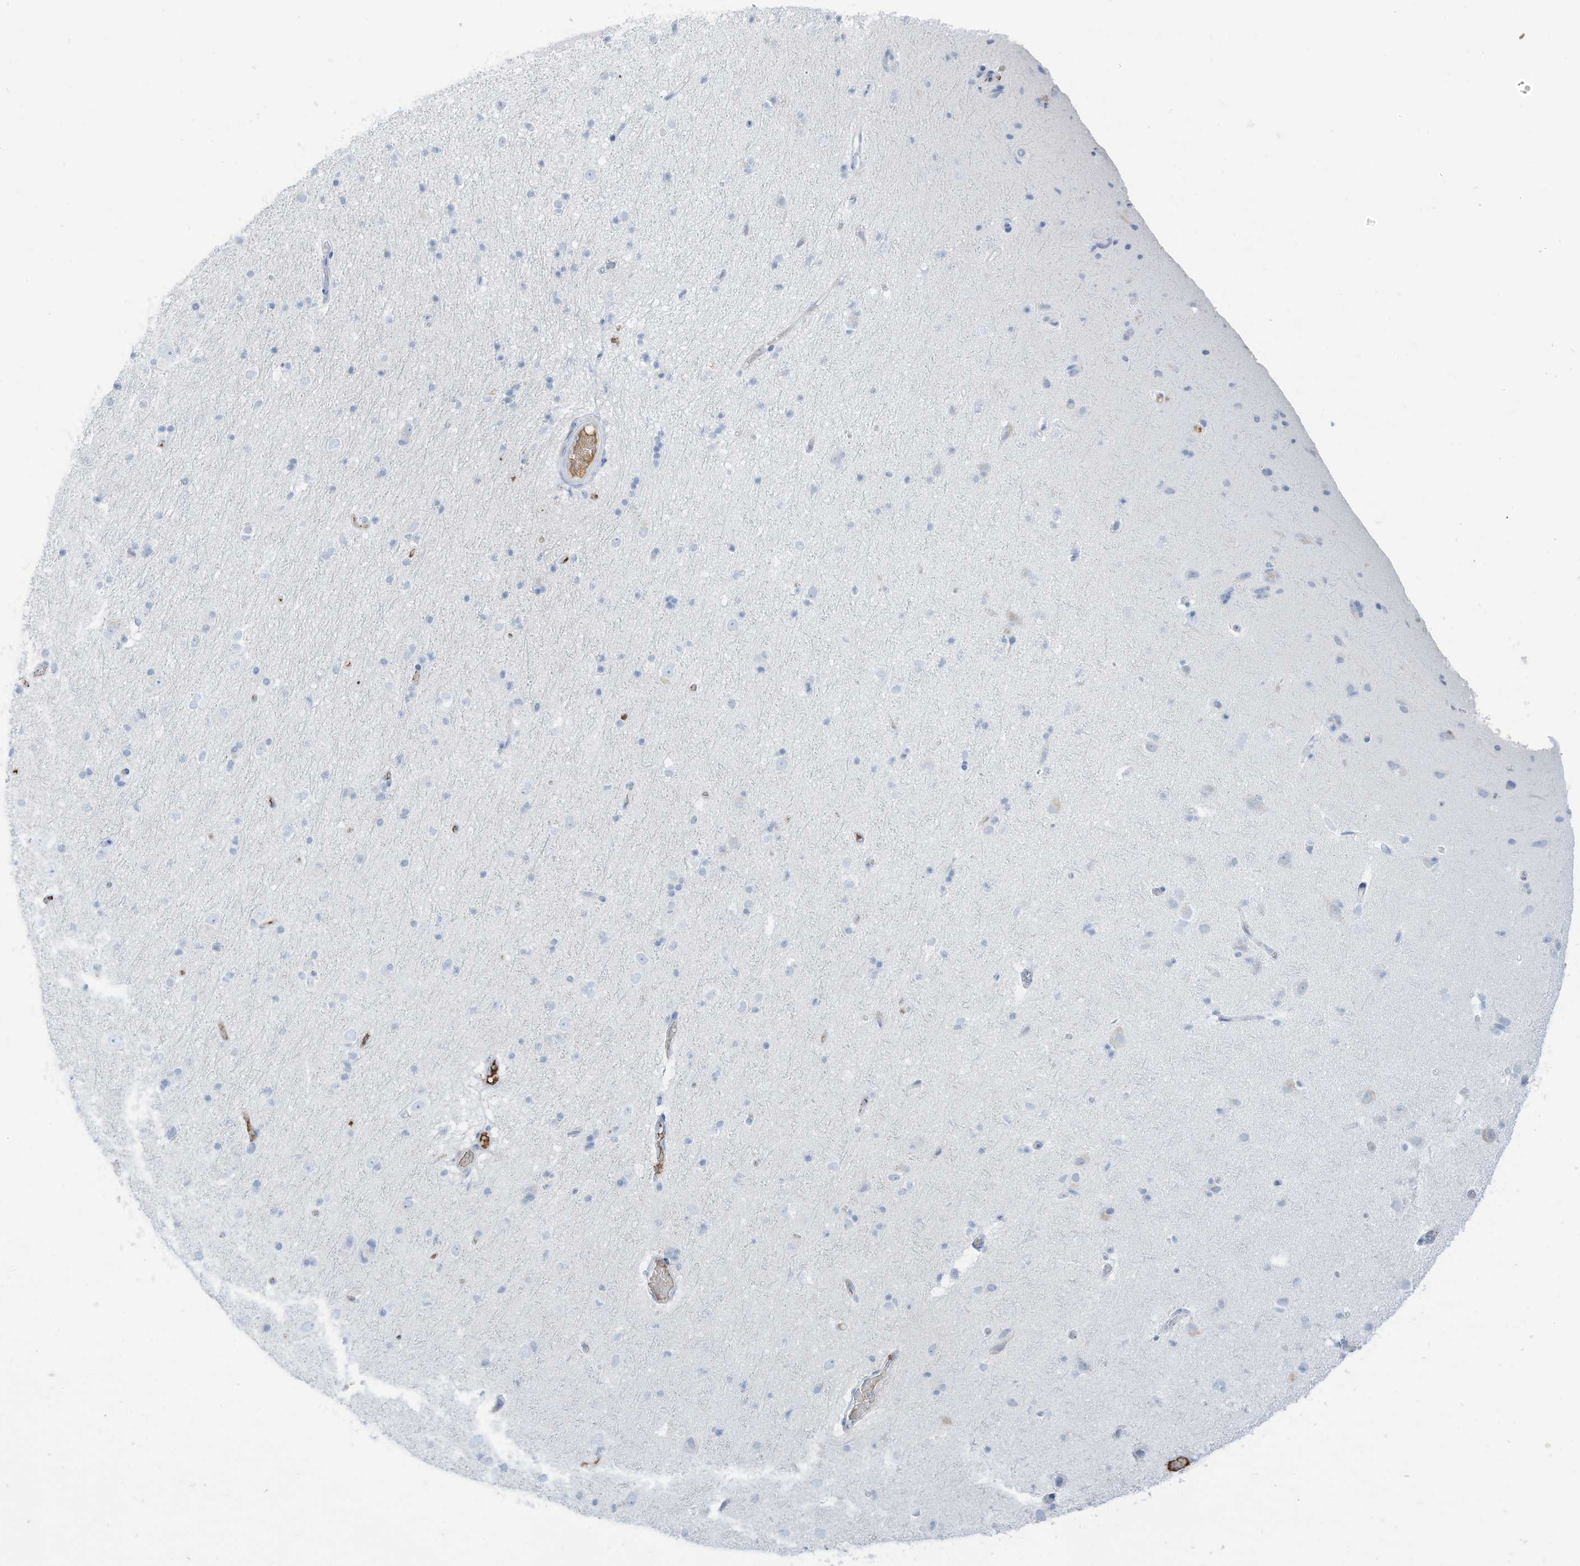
{"staining": {"intensity": "negative", "quantity": "none", "location": "none"}, "tissue": "cerebral cortex", "cell_type": "Endothelial cells", "image_type": "normal", "snomed": [{"axis": "morphology", "description": "Normal tissue, NOS"}, {"axis": "topography", "description": "Cerebral cortex"}], "caption": "The histopathology image displays no significant positivity in endothelial cells of cerebral cortex. Brightfield microscopy of immunohistochemistry (IHC) stained with DAB (brown) and hematoxylin (blue), captured at high magnification.", "gene": "HSD17B13", "patient": {"sex": "male", "age": 34}}